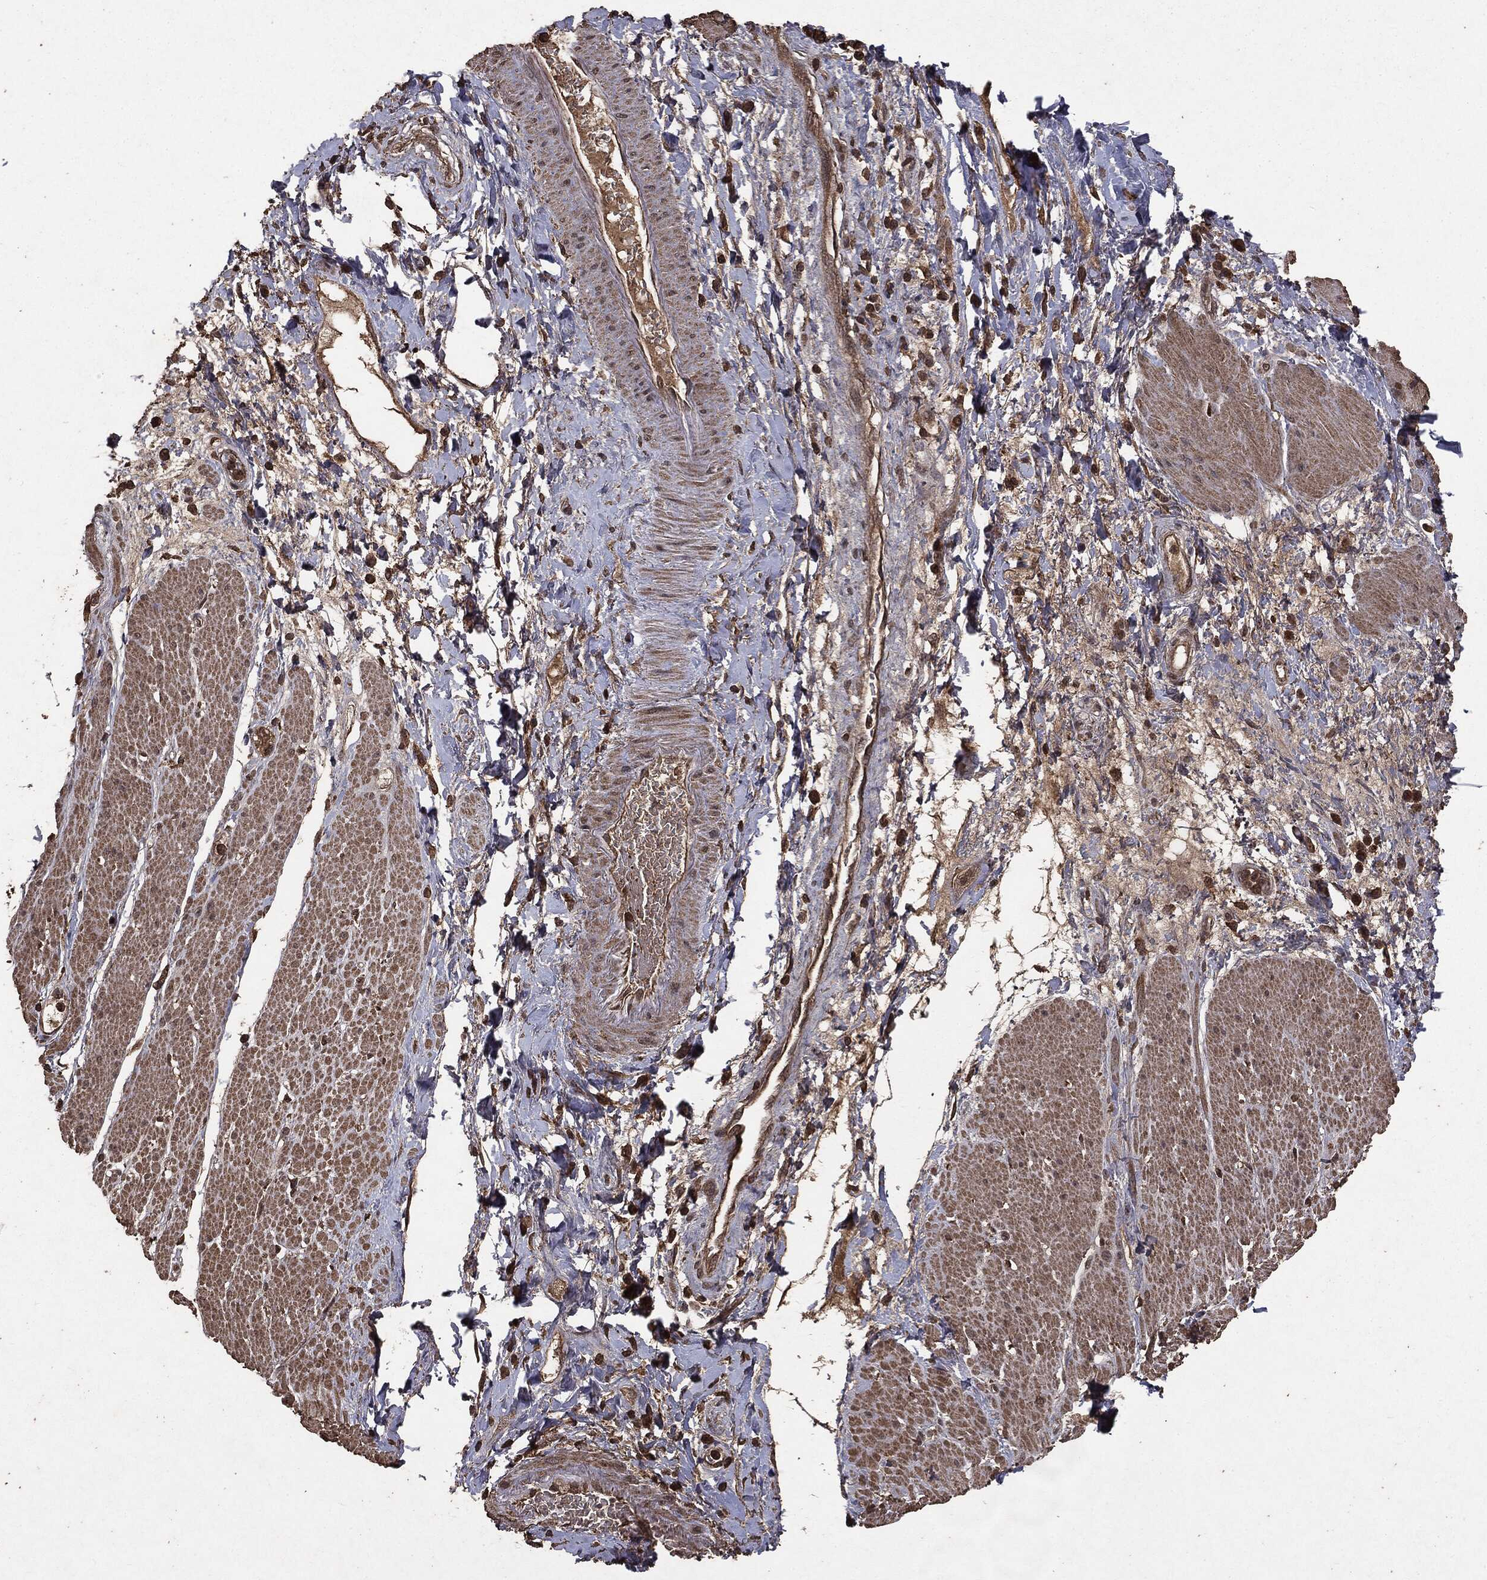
{"staining": {"intensity": "weak", "quantity": ">75%", "location": "cytoplasmic/membranous"}, "tissue": "smooth muscle", "cell_type": "Smooth muscle cells", "image_type": "normal", "snomed": [{"axis": "morphology", "description": "Normal tissue, NOS"}, {"axis": "topography", "description": "Soft tissue"}, {"axis": "topography", "description": "Smooth muscle"}], "caption": "Smooth muscle stained with DAB (3,3'-diaminobenzidine) IHC displays low levels of weak cytoplasmic/membranous staining in approximately >75% of smooth muscle cells. The staining is performed using DAB brown chromogen to label protein expression. The nuclei are counter-stained blue using hematoxylin.", "gene": "NME1", "patient": {"sex": "male", "age": 72}}